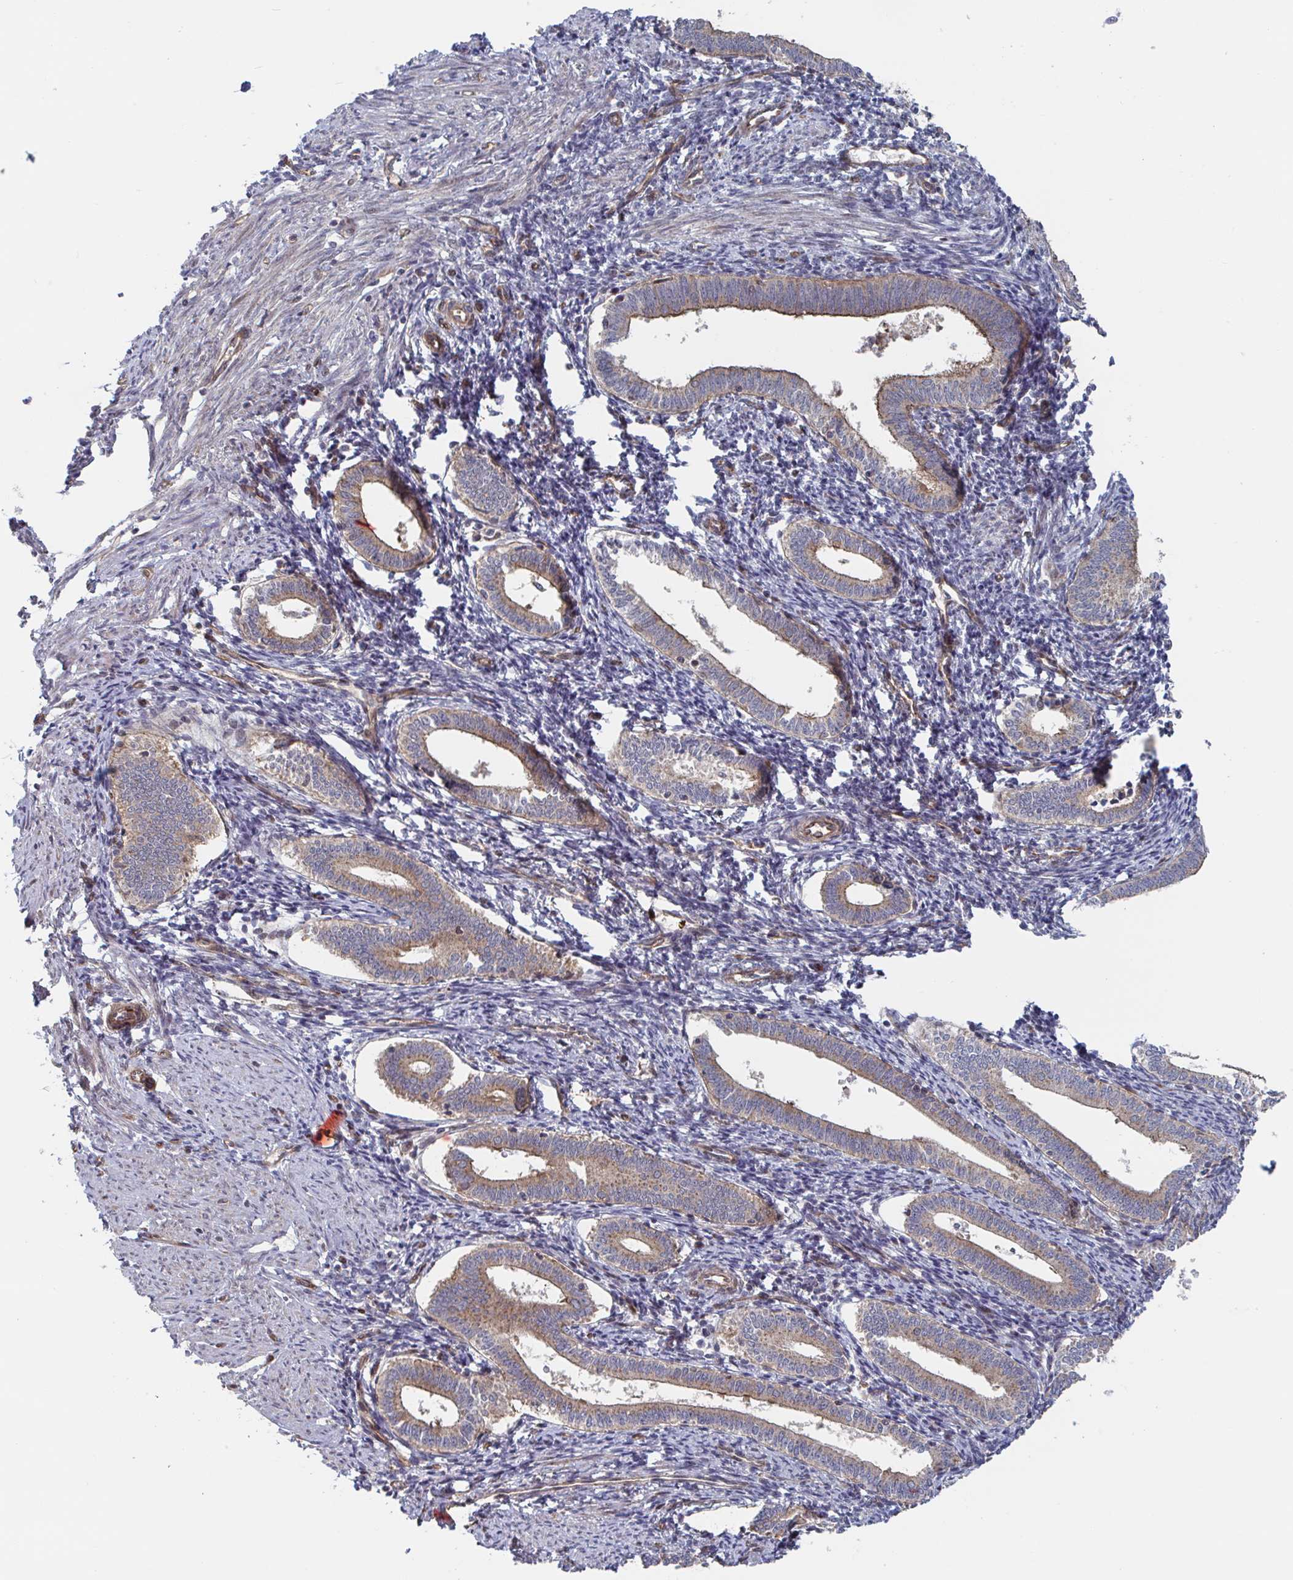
{"staining": {"intensity": "negative", "quantity": "none", "location": "none"}, "tissue": "endometrium", "cell_type": "Cells in endometrial stroma", "image_type": "normal", "snomed": [{"axis": "morphology", "description": "Normal tissue, NOS"}, {"axis": "topography", "description": "Endometrium"}], "caption": "Human endometrium stained for a protein using immunohistochemistry shows no staining in cells in endometrial stroma.", "gene": "DVL3", "patient": {"sex": "female", "age": 41}}